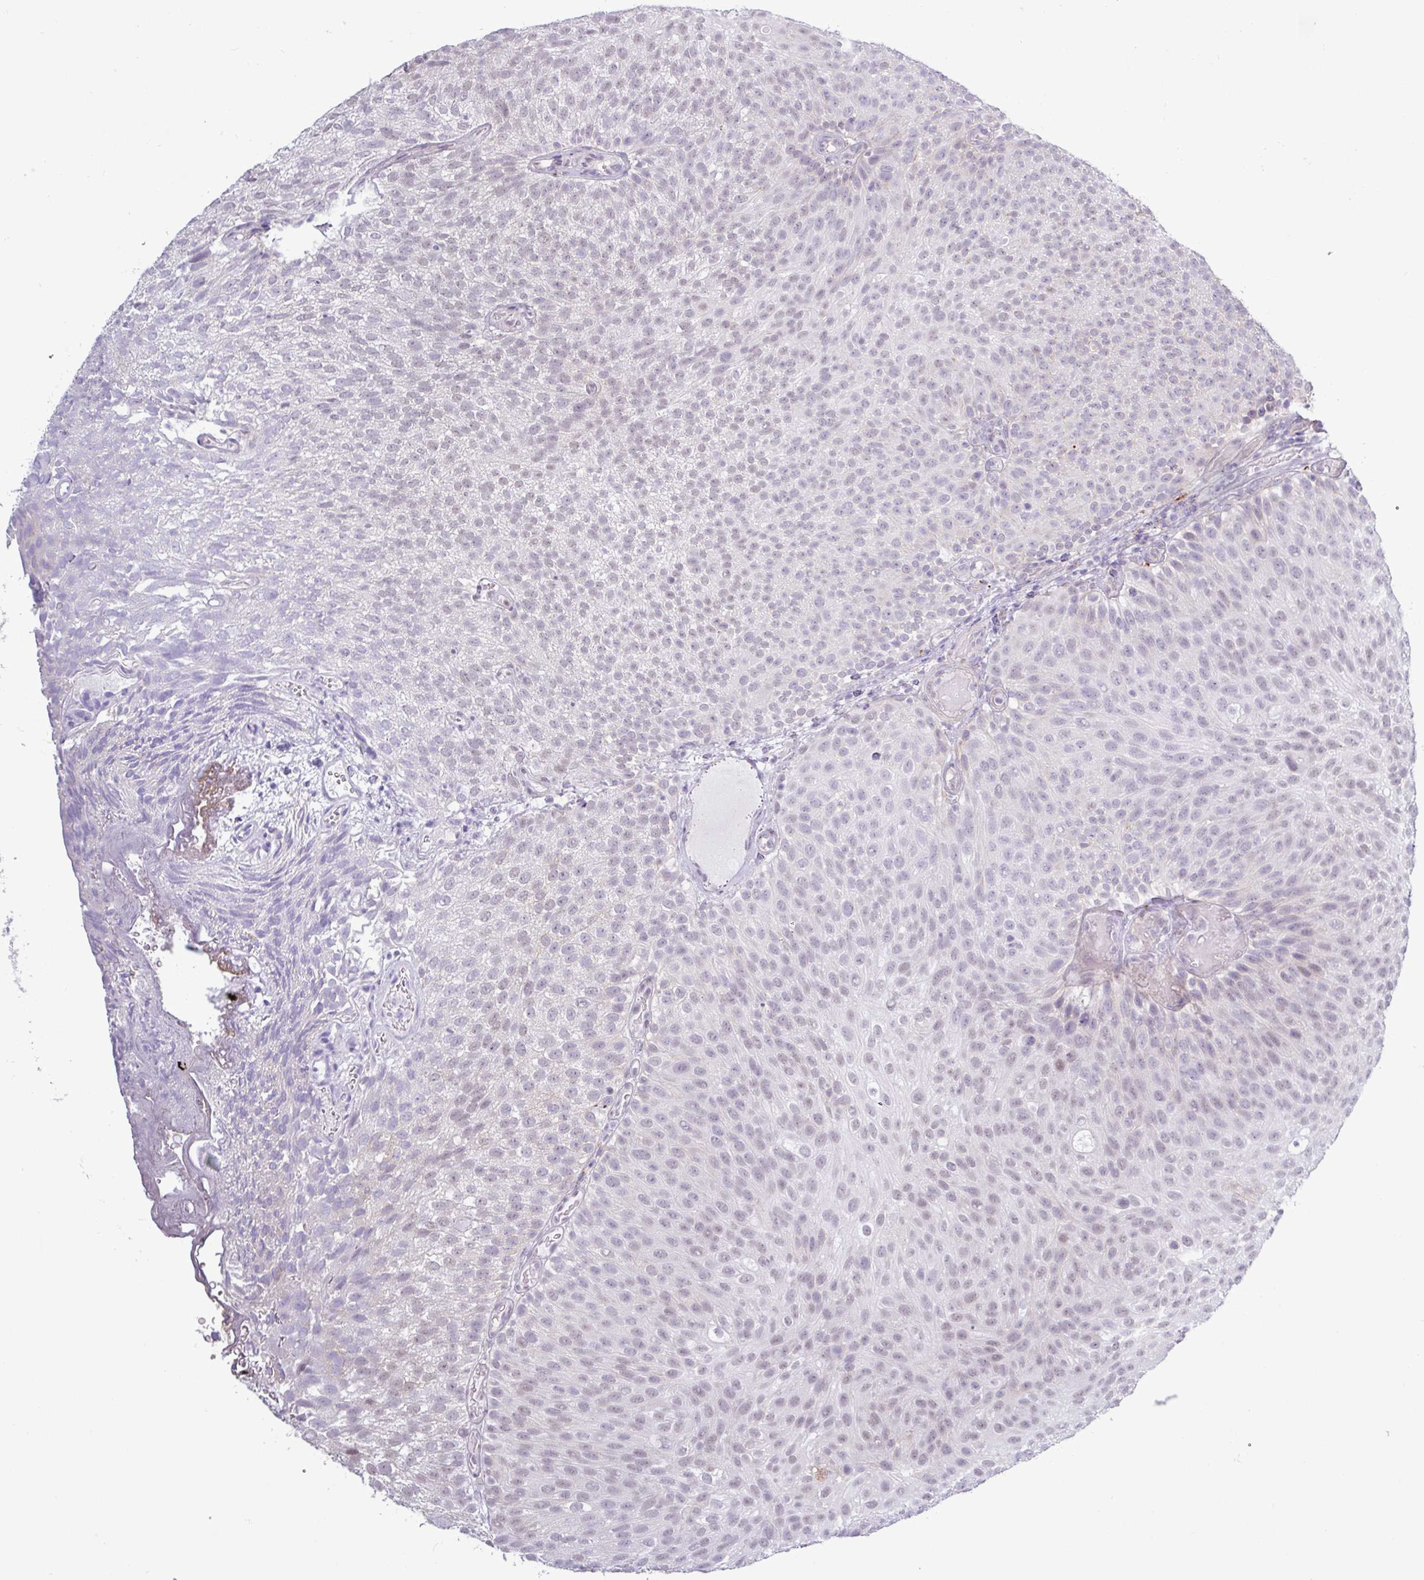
{"staining": {"intensity": "weak", "quantity": "<25%", "location": "nuclear"}, "tissue": "urothelial cancer", "cell_type": "Tumor cells", "image_type": "cancer", "snomed": [{"axis": "morphology", "description": "Urothelial carcinoma, Low grade"}, {"axis": "topography", "description": "Urinary bladder"}], "caption": "Human urothelial carcinoma (low-grade) stained for a protein using immunohistochemistry (IHC) demonstrates no positivity in tumor cells.", "gene": "AMIGO2", "patient": {"sex": "male", "age": 78}}